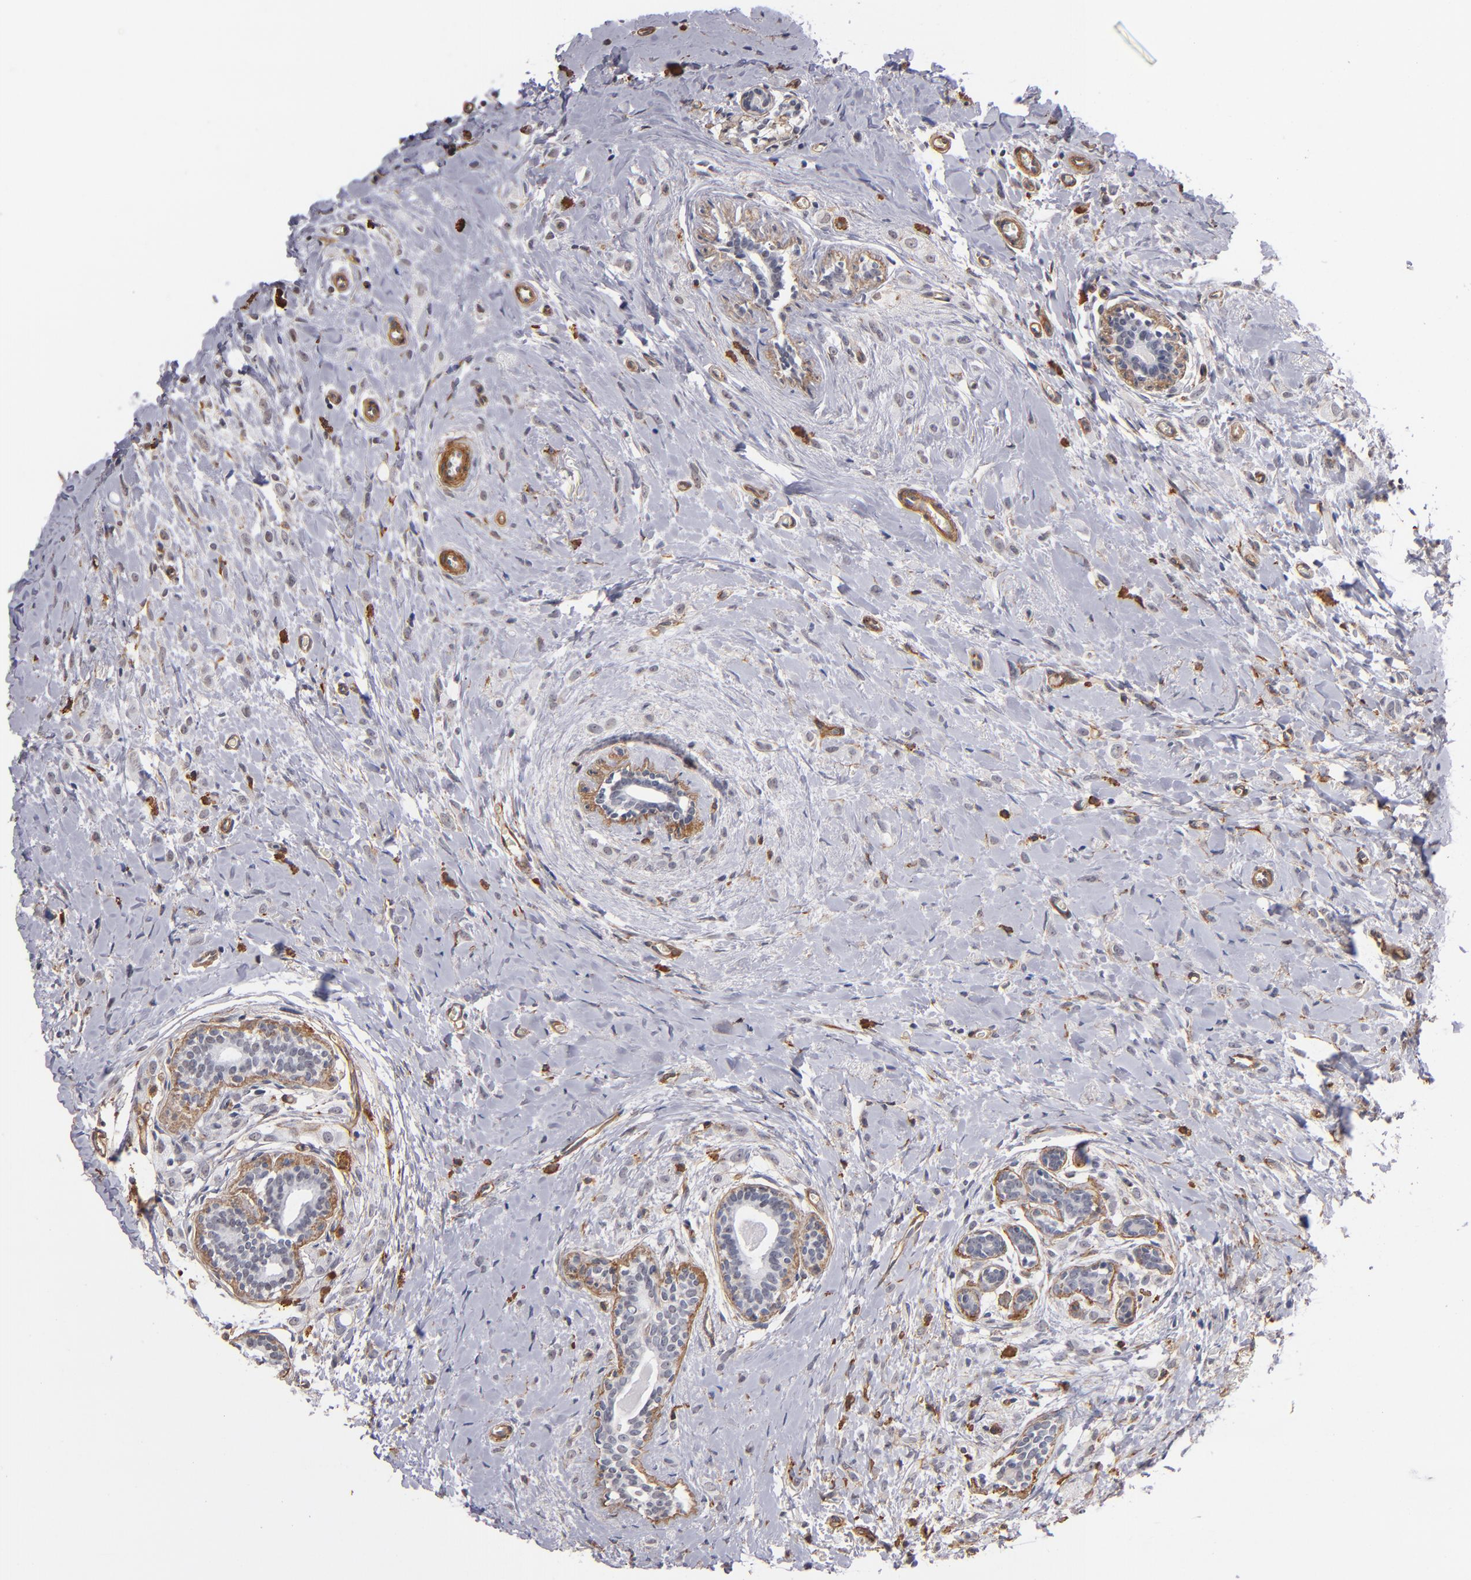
{"staining": {"intensity": "weak", "quantity": "<25%", "location": "cytoplasmic/membranous"}, "tissue": "breast cancer", "cell_type": "Tumor cells", "image_type": "cancer", "snomed": [{"axis": "morphology", "description": "Lobular carcinoma"}, {"axis": "topography", "description": "Breast"}], "caption": "An immunohistochemistry micrograph of breast cancer (lobular carcinoma) is shown. There is no staining in tumor cells of breast cancer (lobular carcinoma).", "gene": "LAMC1", "patient": {"sex": "female", "age": 57}}